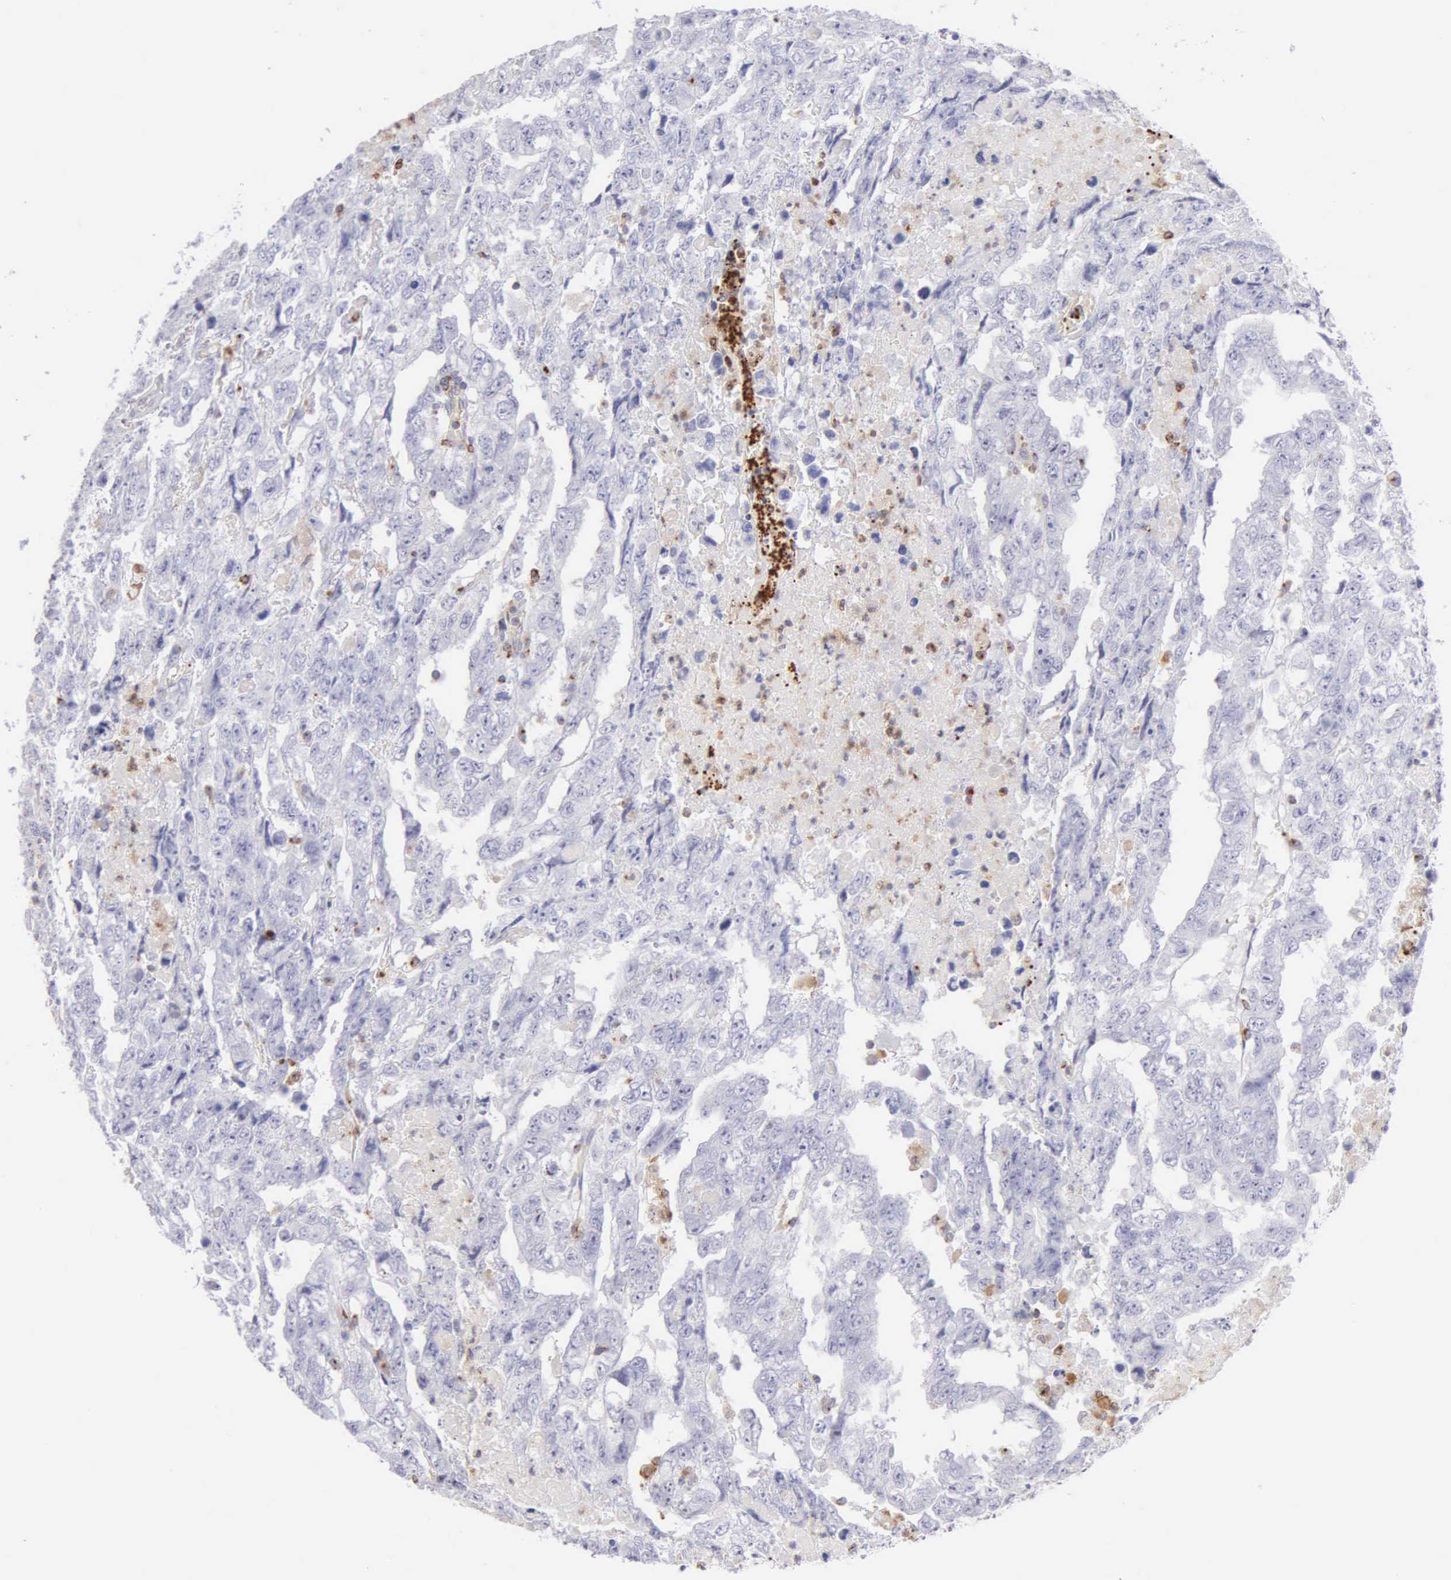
{"staining": {"intensity": "negative", "quantity": "none", "location": "none"}, "tissue": "testis cancer", "cell_type": "Tumor cells", "image_type": "cancer", "snomed": [{"axis": "morphology", "description": "Carcinoma, Embryonal, NOS"}, {"axis": "topography", "description": "Testis"}], "caption": "Immunohistochemistry (IHC) of human testis cancer (embryonal carcinoma) demonstrates no positivity in tumor cells.", "gene": "SRGN", "patient": {"sex": "male", "age": 36}}